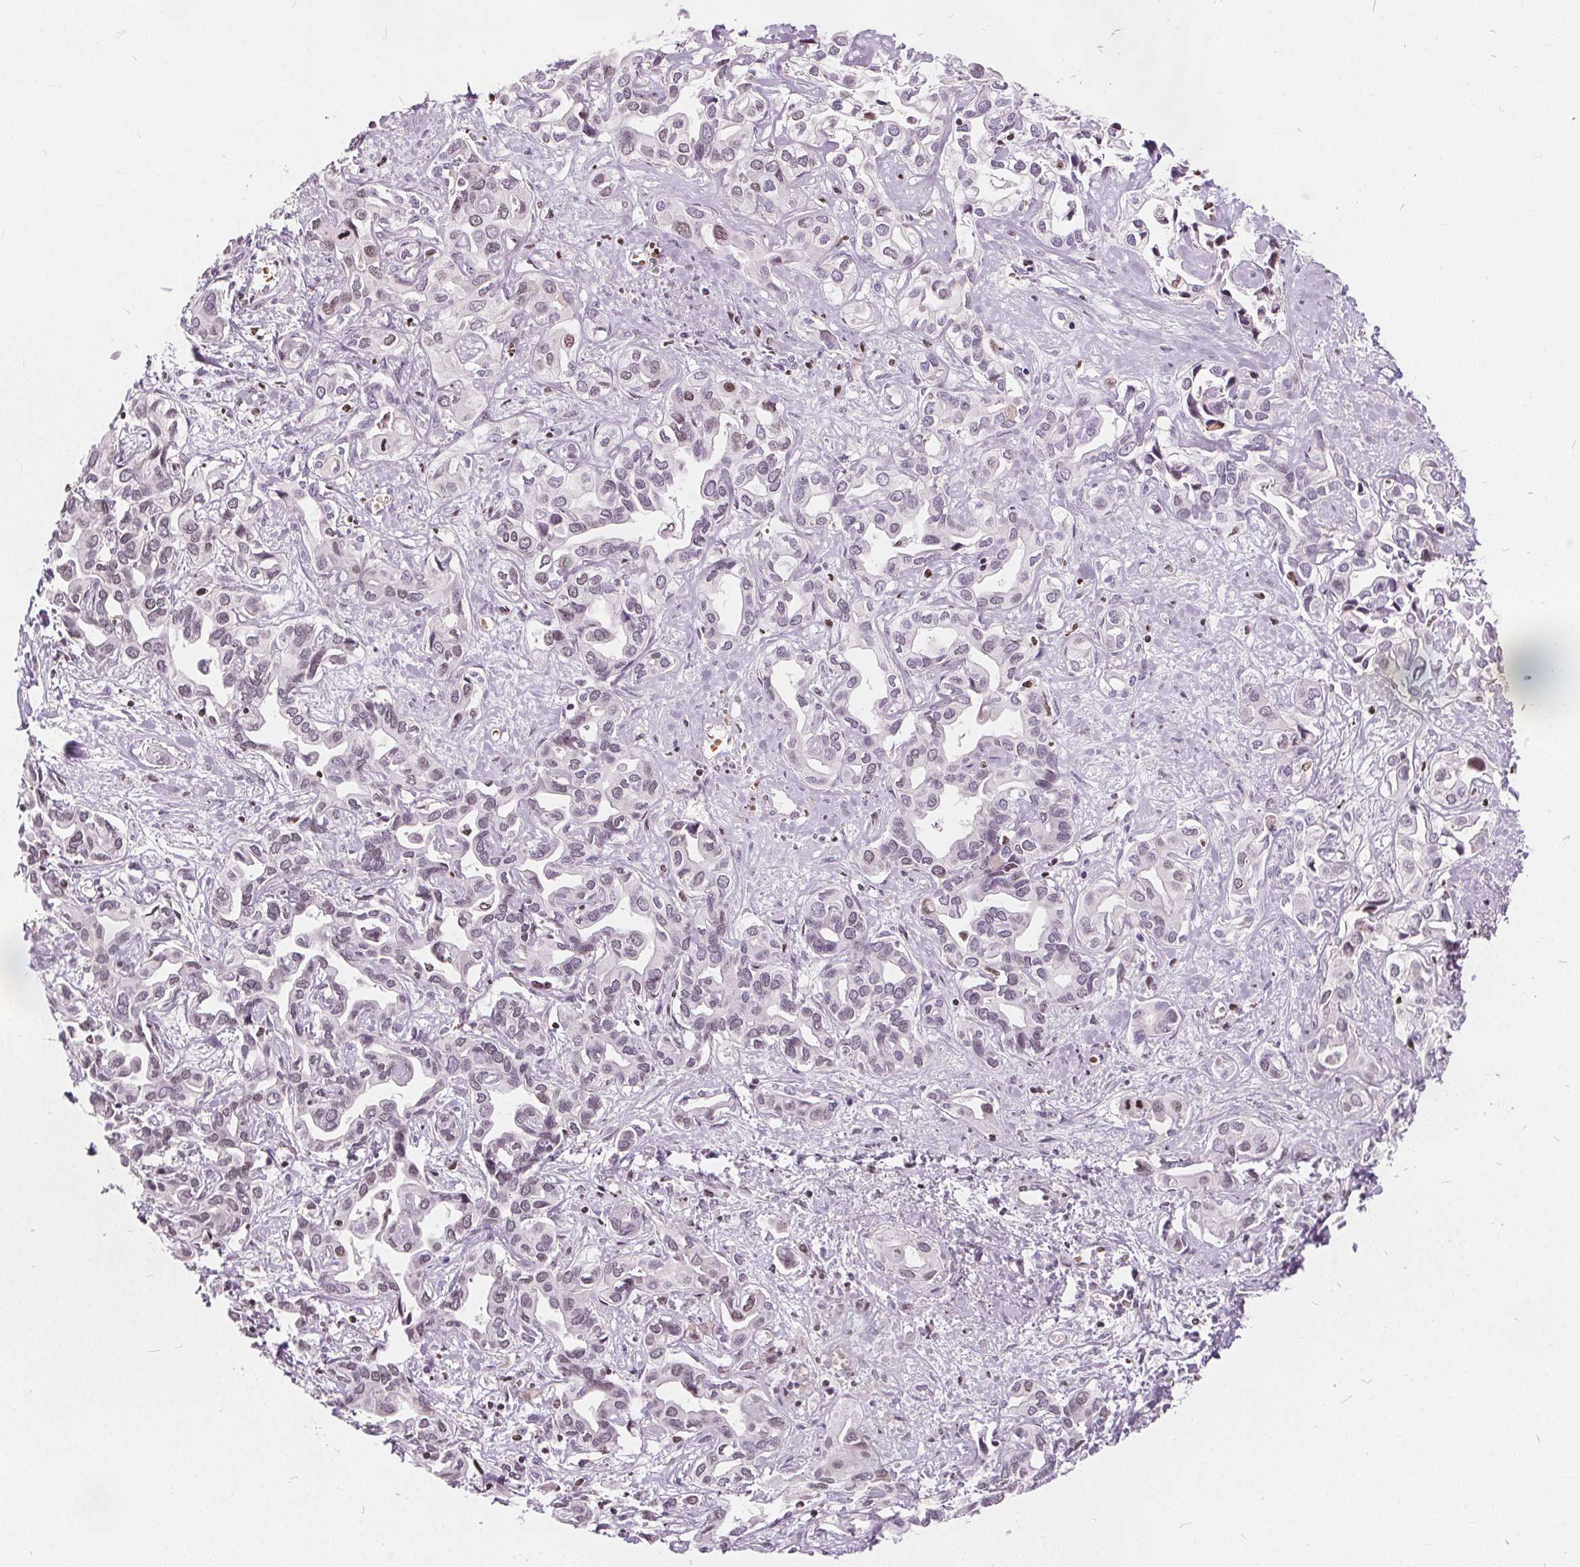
{"staining": {"intensity": "negative", "quantity": "none", "location": "none"}, "tissue": "liver cancer", "cell_type": "Tumor cells", "image_type": "cancer", "snomed": [{"axis": "morphology", "description": "Cholangiocarcinoma"}, {"axis": "topography", "description": "Liver"}], "caption": "An image of liver cancer stained for a protein shows no brown staining in tumor cells.", "gene": "ISLR2", "patient": {"sex": "female", "age": 64}}